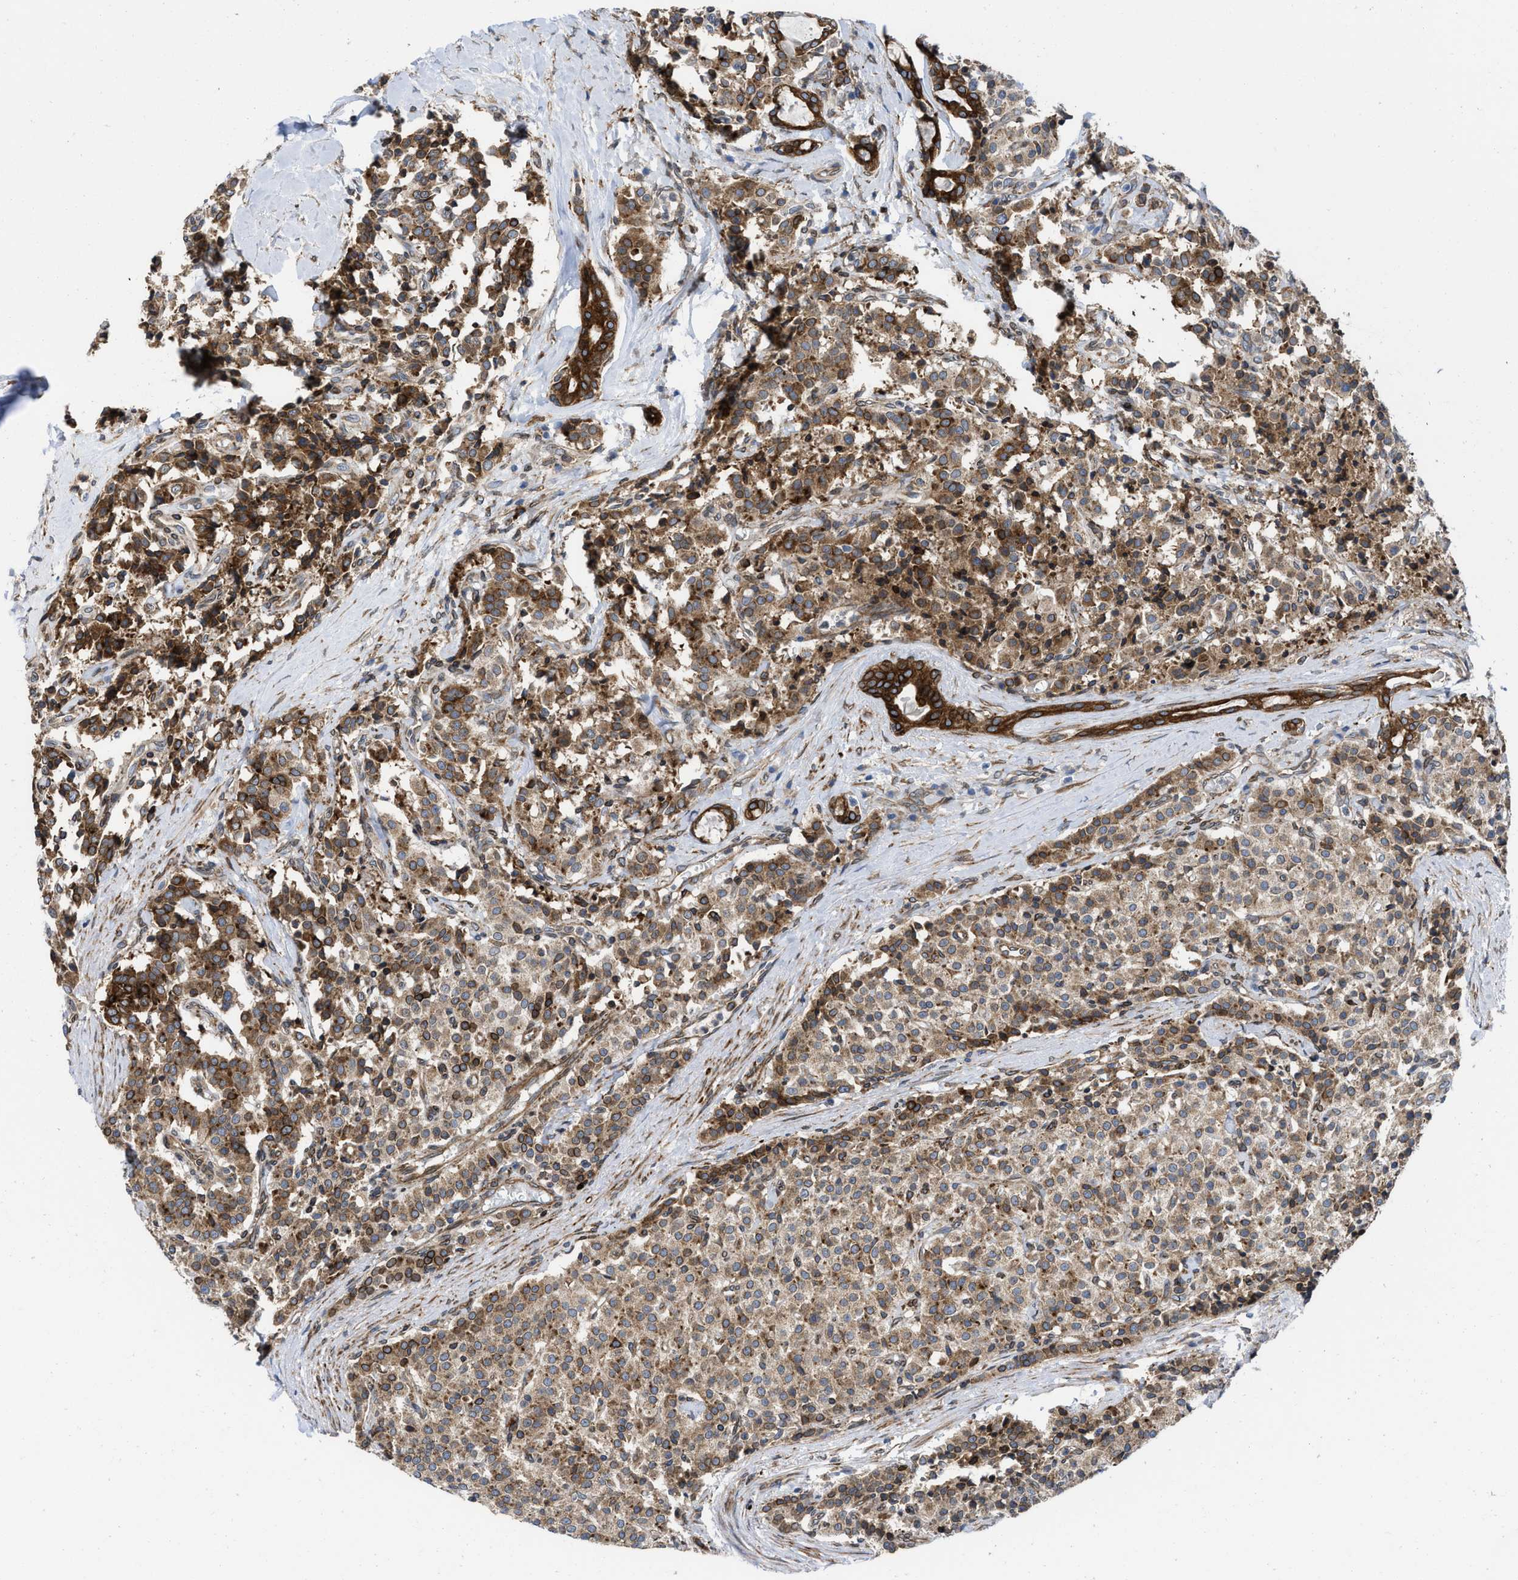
{"staining": {"intensity": "moderate", "quantity": ">75%", "location": "cytoplasmic/membranous"}, "tissue": "carcinoid", "cell_type": "Tumor cells", "image_type": "cancer", "snomed": [{"axis": "morphology", "description": "Carcinoid, malignant, NOS"}, {"axis": "topography", "description": "Lung"}], "caption": "Human carcinoid stained for a protein (brown) exhibits moderate cytoplasmic/membranous positive staining in approximately >75% of tumor cells.", "gene": "ERLIN2", "patient": {"sex": "male", "age": 30}}